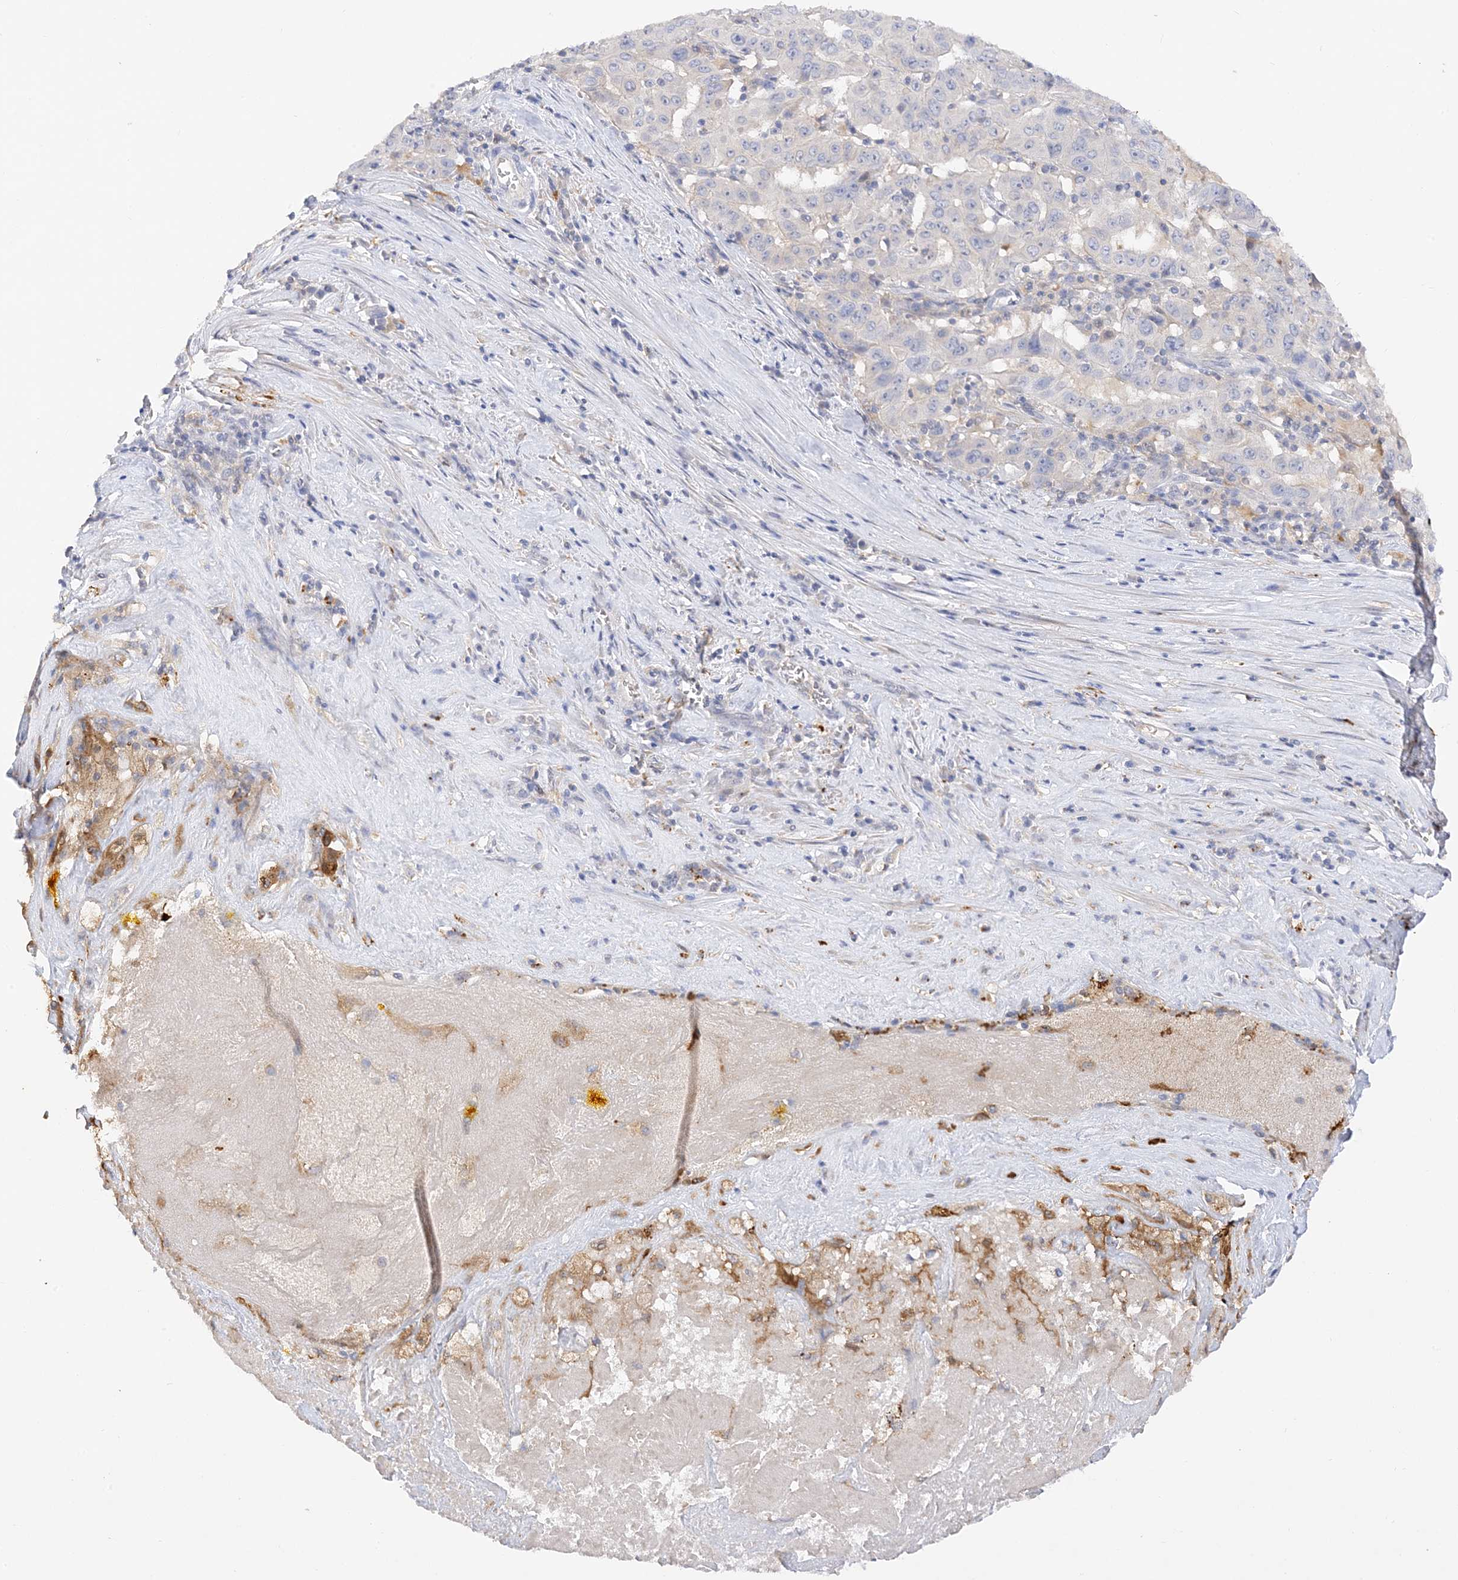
{"staining": {"intensity": "negative", "quantity": "none", "location": "none"}, "tissue": "pancreatic cancer", "cell_type": "Tumor cells", "image_type": "cancer", "snomed": [{"axis": "morphology", "description": "Adenocarcinoma, NOS"}, {"axis": "topography", "description": "Pancreas"}], "caption": "The histopathology image shows no staining of tumor cells in pancreatic adenocarcinoma.", "gene": "ARV1", "patient": {"sex": "male", "age": 63}}